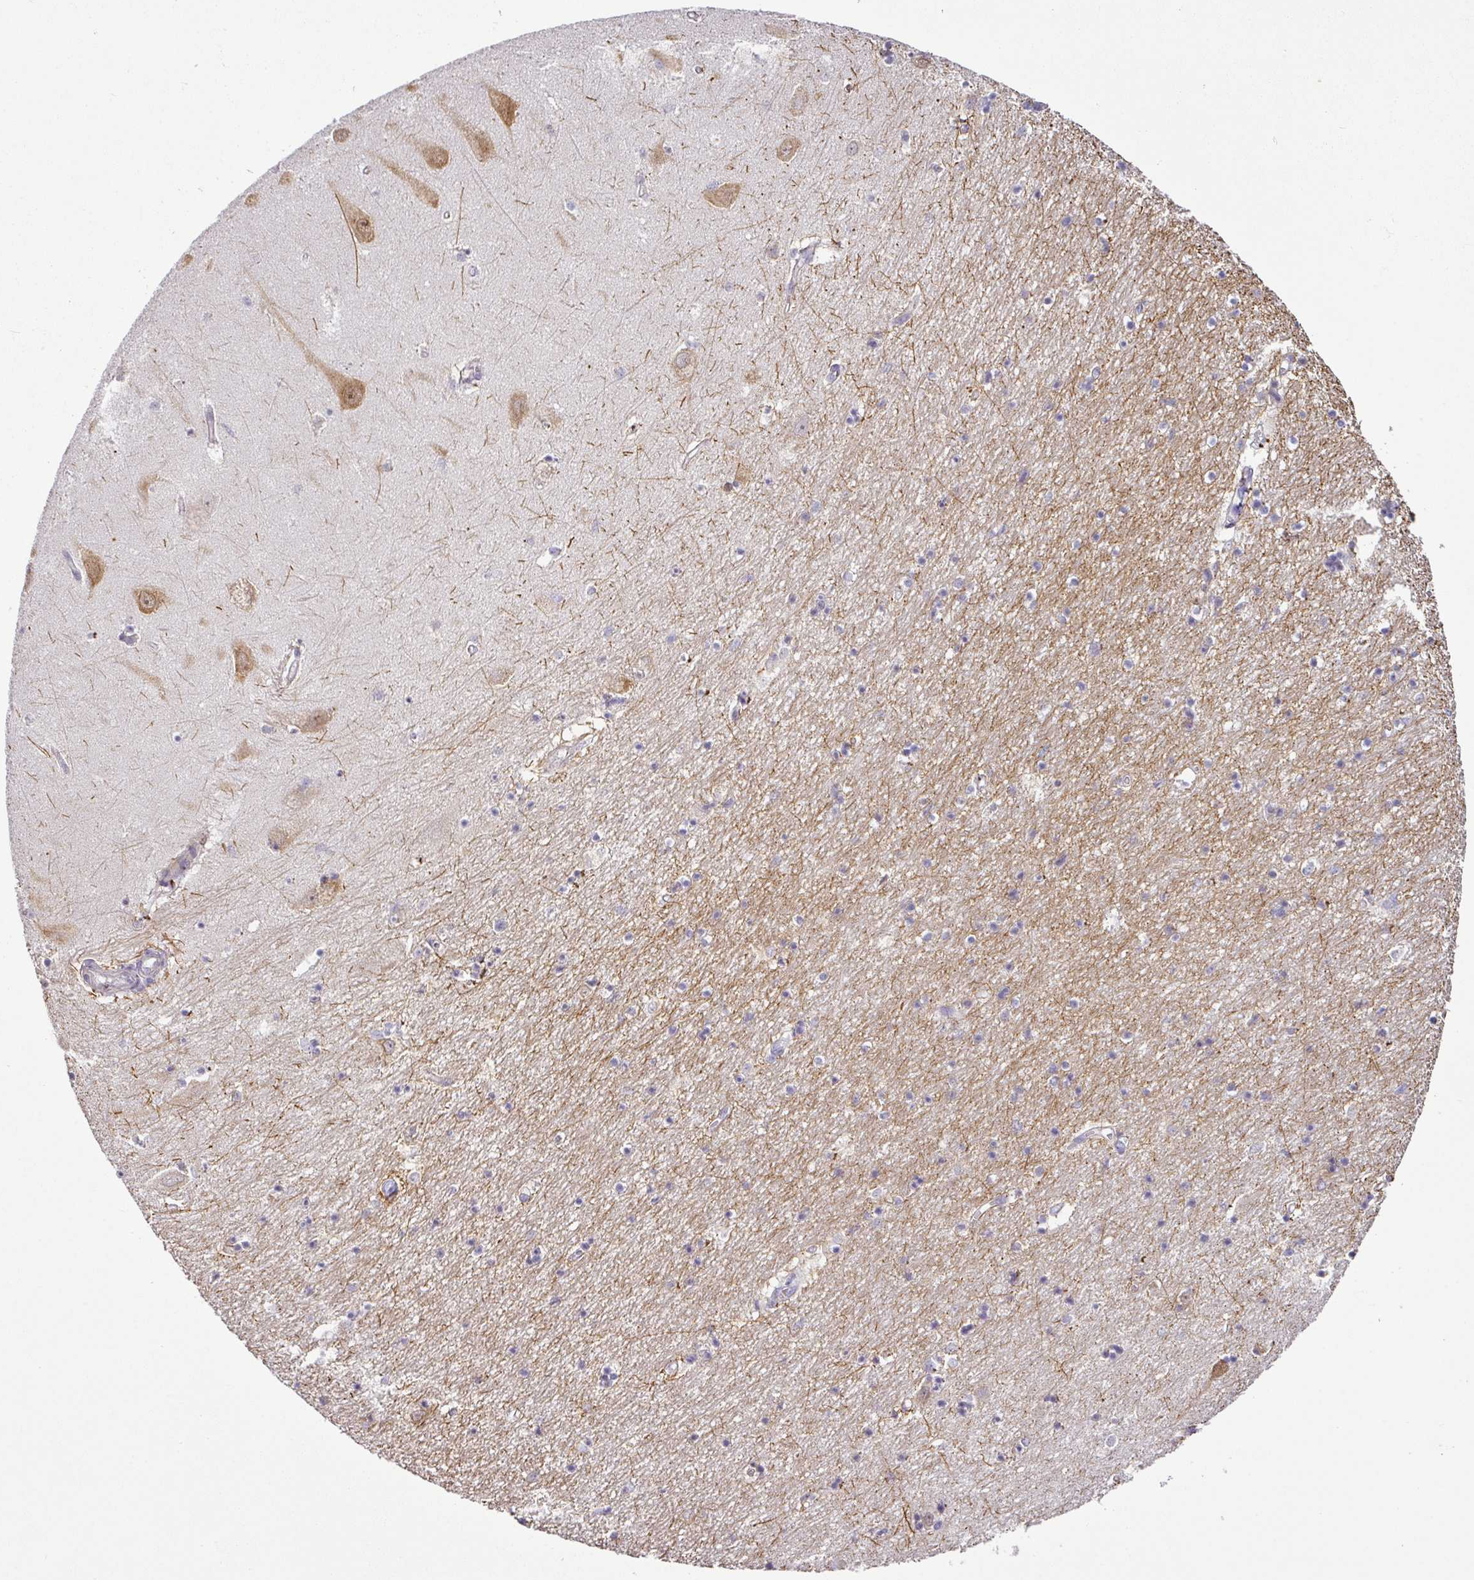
{"staining": {"intensity": "negative", "quantity": "none", "location": "none"}, "tissue": "hippocampus", "cell_type": "Glial cells", "image_type": "normal", "snomed": [{"axis": "morphology", "description": "Normal tissue, NOS"}, {"axis": "topography", "description": "Hippocampus"}], "caption": "Immunohistochemistry (IHC) of unremarkable hippocampus shows no expression in glial cells.", "gene": "OR52D1", "patient": {"sex": "female", "age": 64}}